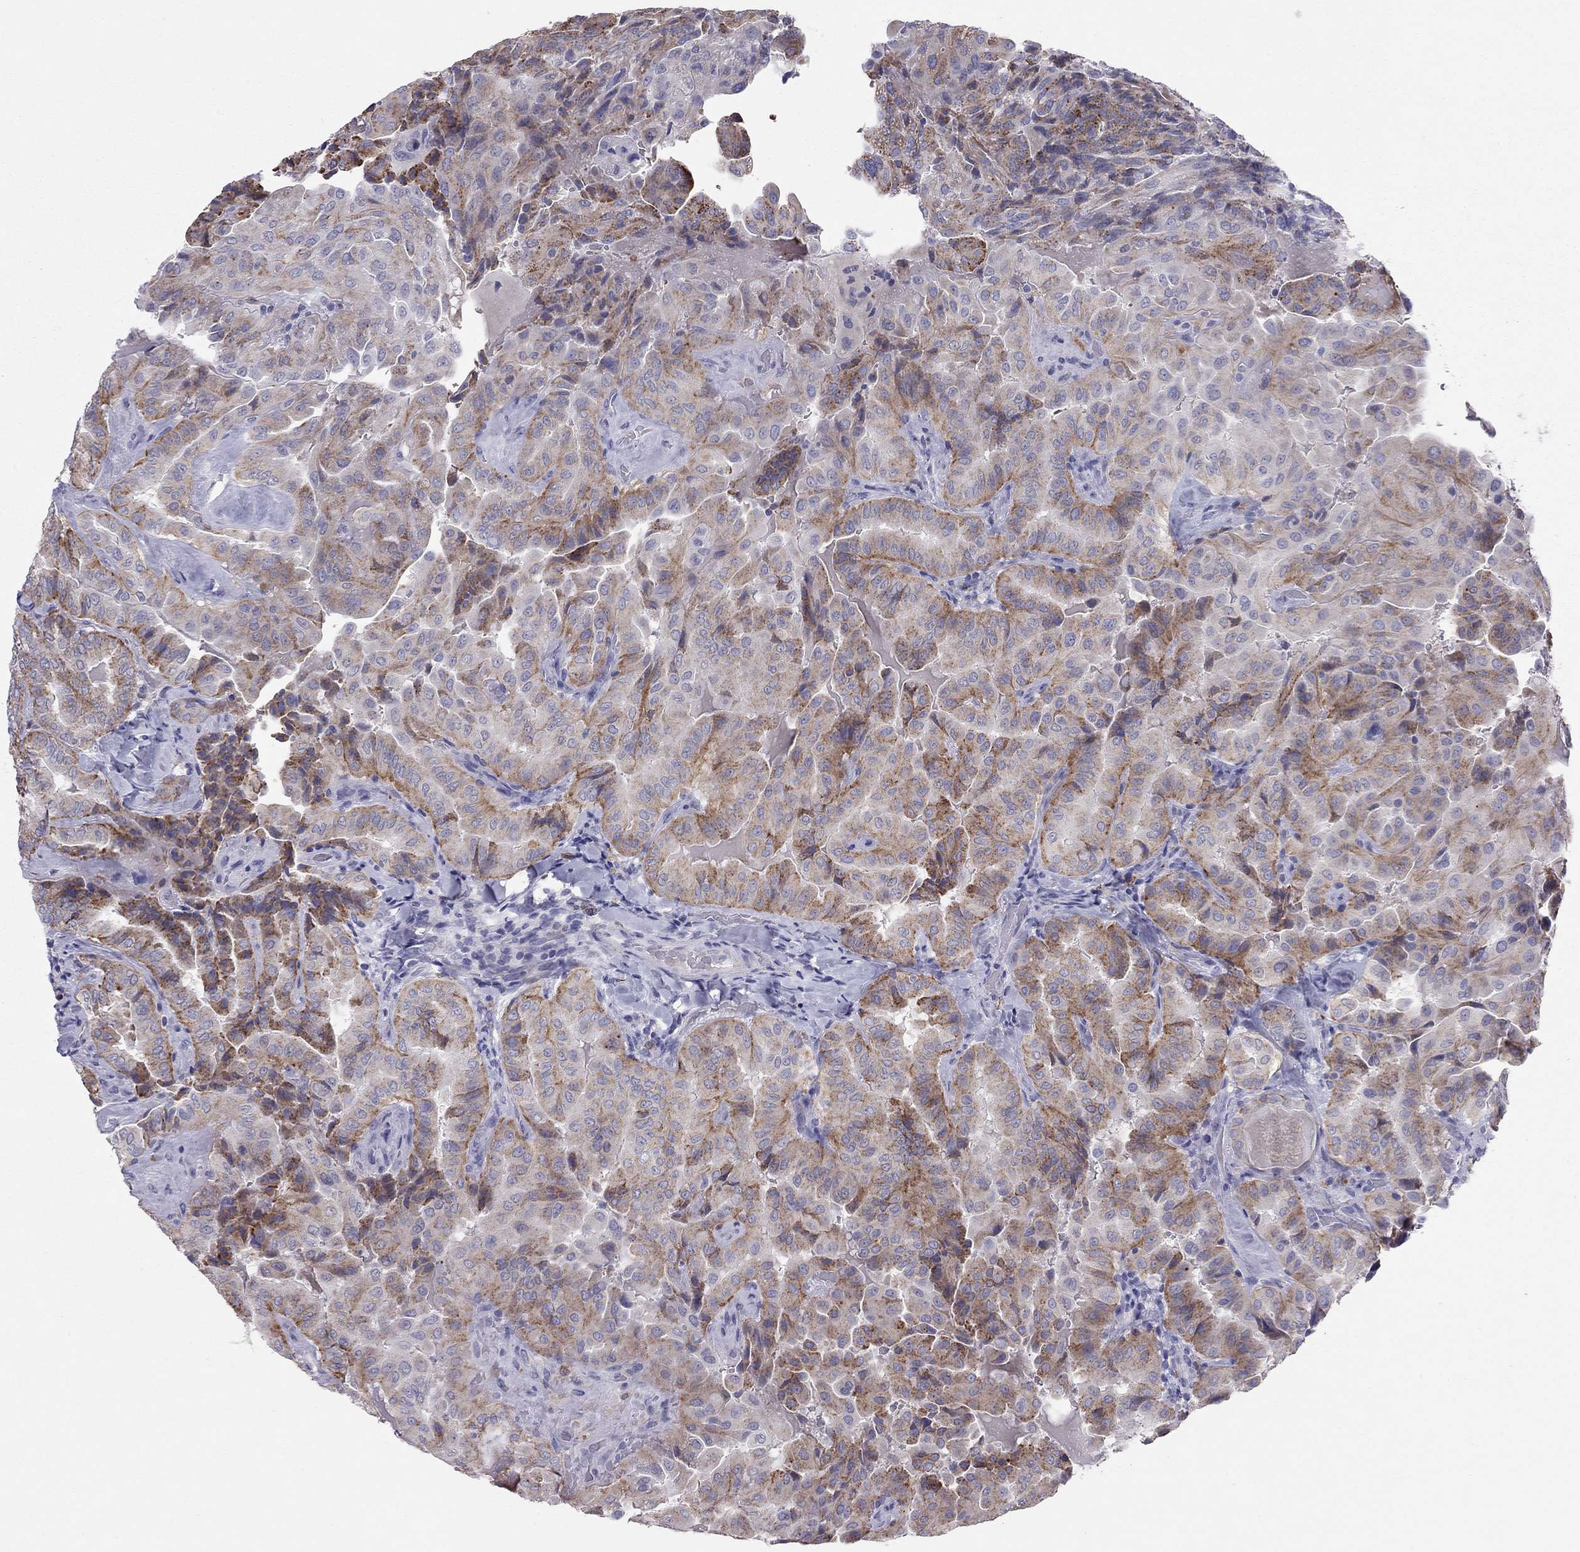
{"staining": {"intensity": "strong", "quantity": ">75%", "location": "cytoplasmic/membranous"}, "tissue": "thyroid cancer", "cell_type": "Tumor cells", "image_type": "cancer", "snomed": [{"axis": "morphology", "description": "Papillary adenocarcinoma, NOS"}, {"axis": "topography", "description": "Thyroid gland"}], "caption": "Human thyroid cancer (papillary adenocarcinoma) stained for a protein (brown) shows strong cytoplasmic/membranous positive expression in approximately >75% of tumor cells.", "gene": "PPP1R3A", "patient": {"sex": "female", "age": 68}}